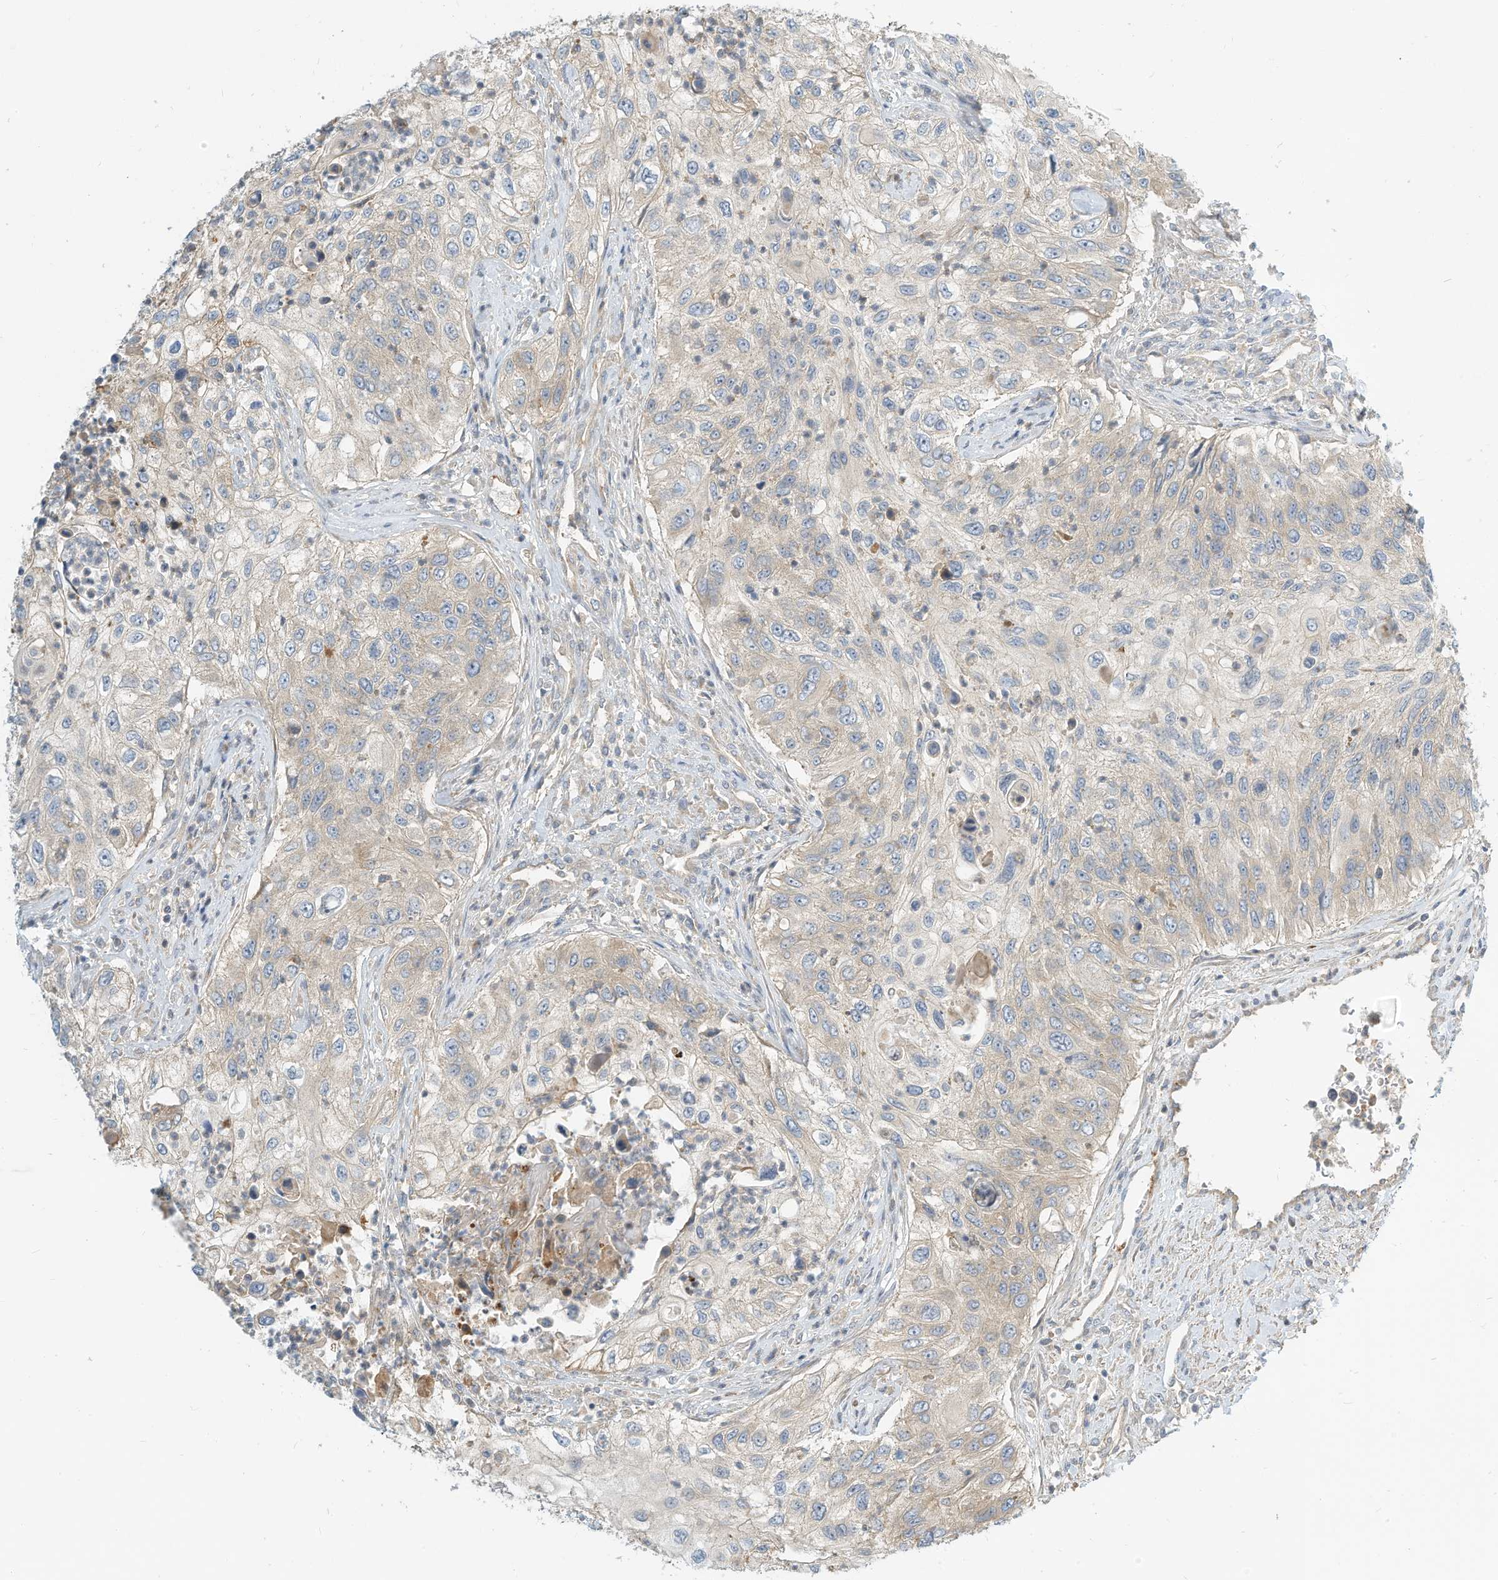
{"staining": {"intensity": "weak", "quantity": "<25%", "location": "cytoplasmic/membranous"}, "tissue": "urothelial cancer", "cell_type": "Tumor cells", "image_type": "cancer", "snomed": [{"axis": "morphology", "description": "Urothelial carcinoma, High grade"}, {"axis": "topography", "description": "Urinary bladder"}], "caption": "There is no significant expression in tumor cells of urothelial cancer.", "gene": "OFD1", "patient": {"sex": "female", "age": 60}}